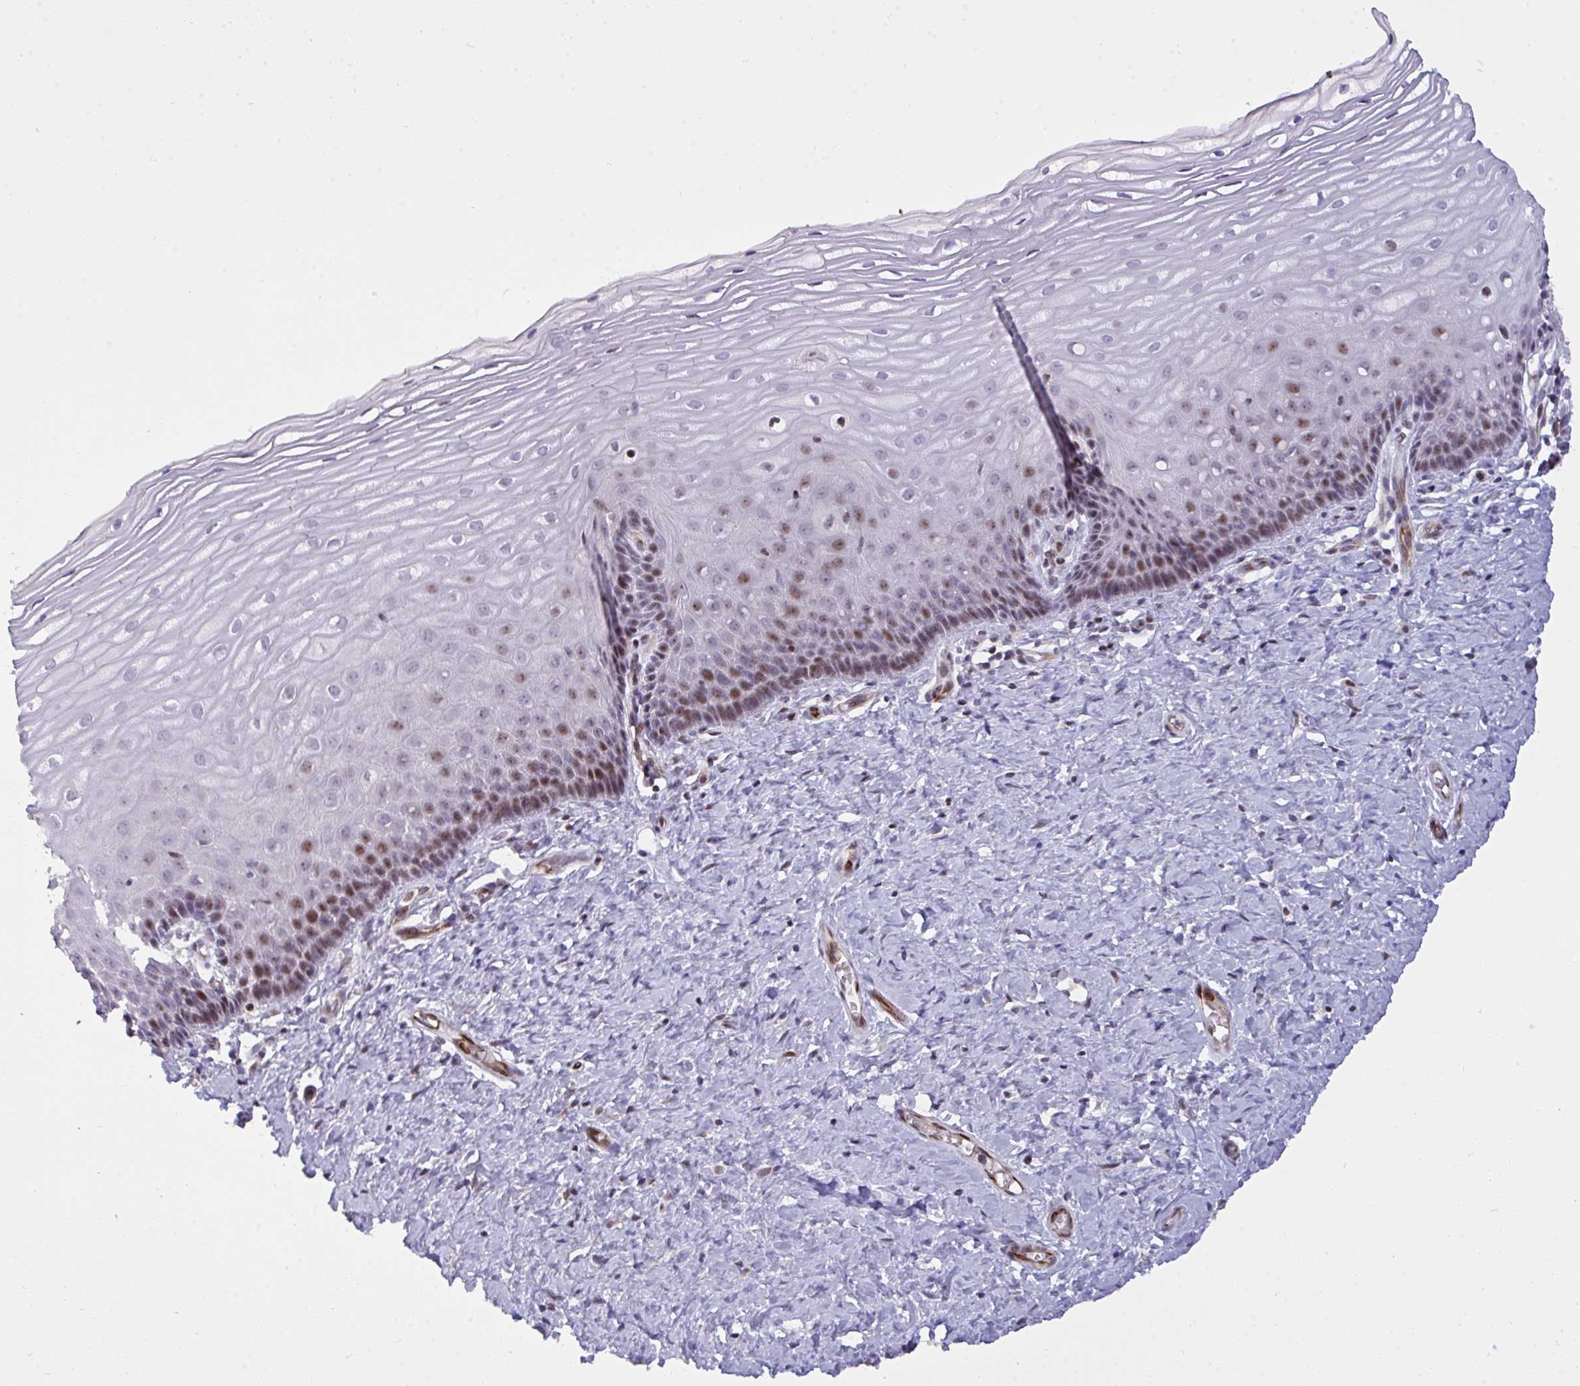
{"staining": {"intensity": "weak", "quantity": "<25%", "location": "nuclear"}, "tissue": "cervix", "cell_type": "Glandular cells", "image_type": "normal", "snomed": [{"axis": "morphology", "description": "Normal tissue, NOS"}, {"axis": "topography", "description": "Cervix"}], "caption": "Cervix stained for a protein using IHC exhibits no positivity glandular cells.", "gene": "PLPPR3", "patient": {"sex": "female", "age": 37}}